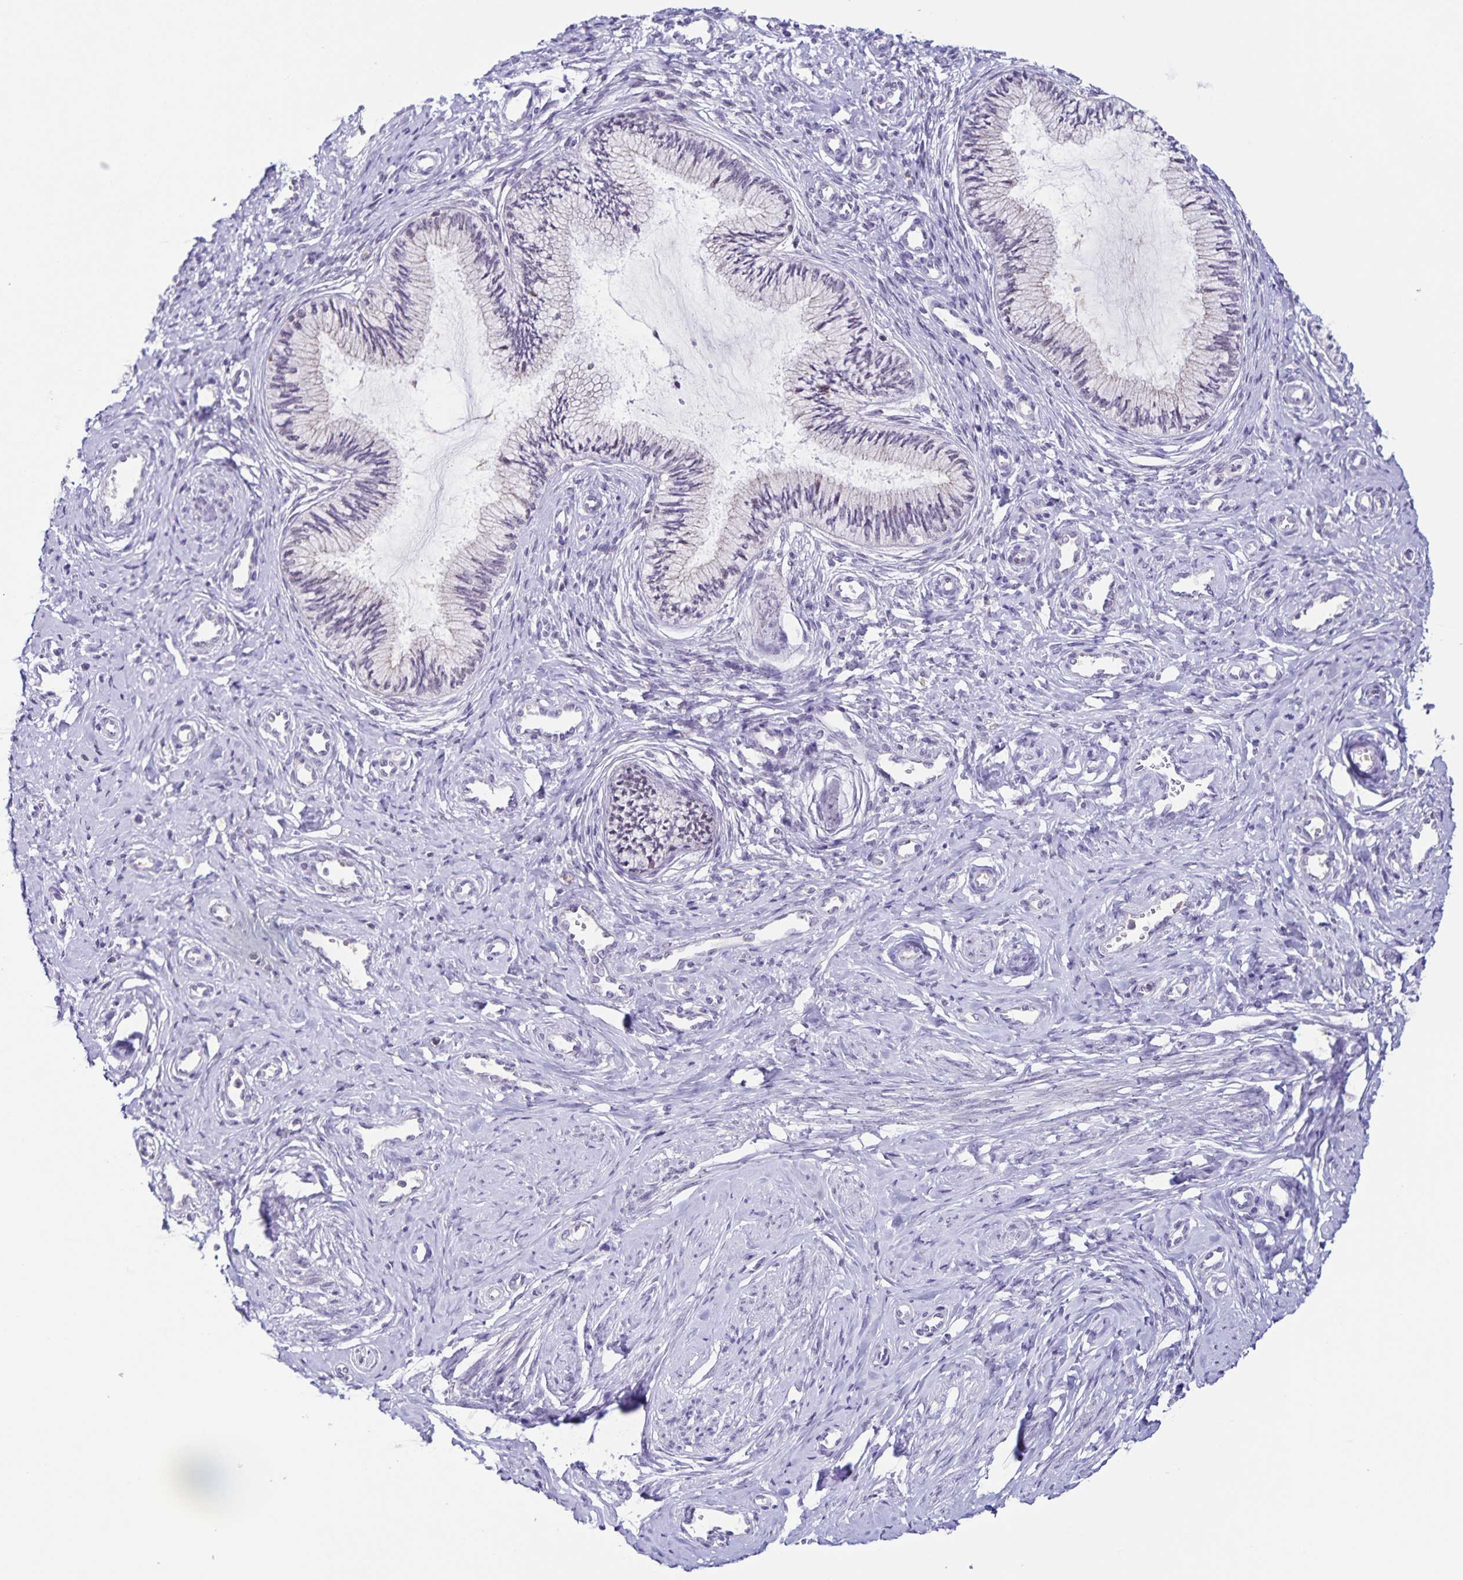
{"staining": {"intensity": "negative", "quantity": "none", "location": "none"}, "tissue": "cervix", "cell_type": "Glandular cells", "image_type": "normal", "snomed": [{"axis": "morphology", "description": "Normal tissue, NOS"}, {"axis": "topography", "description": "Cervix"}], "caption": "Immunohistochemistry of normal cervix demonstrates no staining in glandular cells. The staining is performed using DAB brown chromogen with nuclei counter-stained in using hematoxylin.", "gene": "STPG4", "patient": {"sex": "female", "age": 24}}